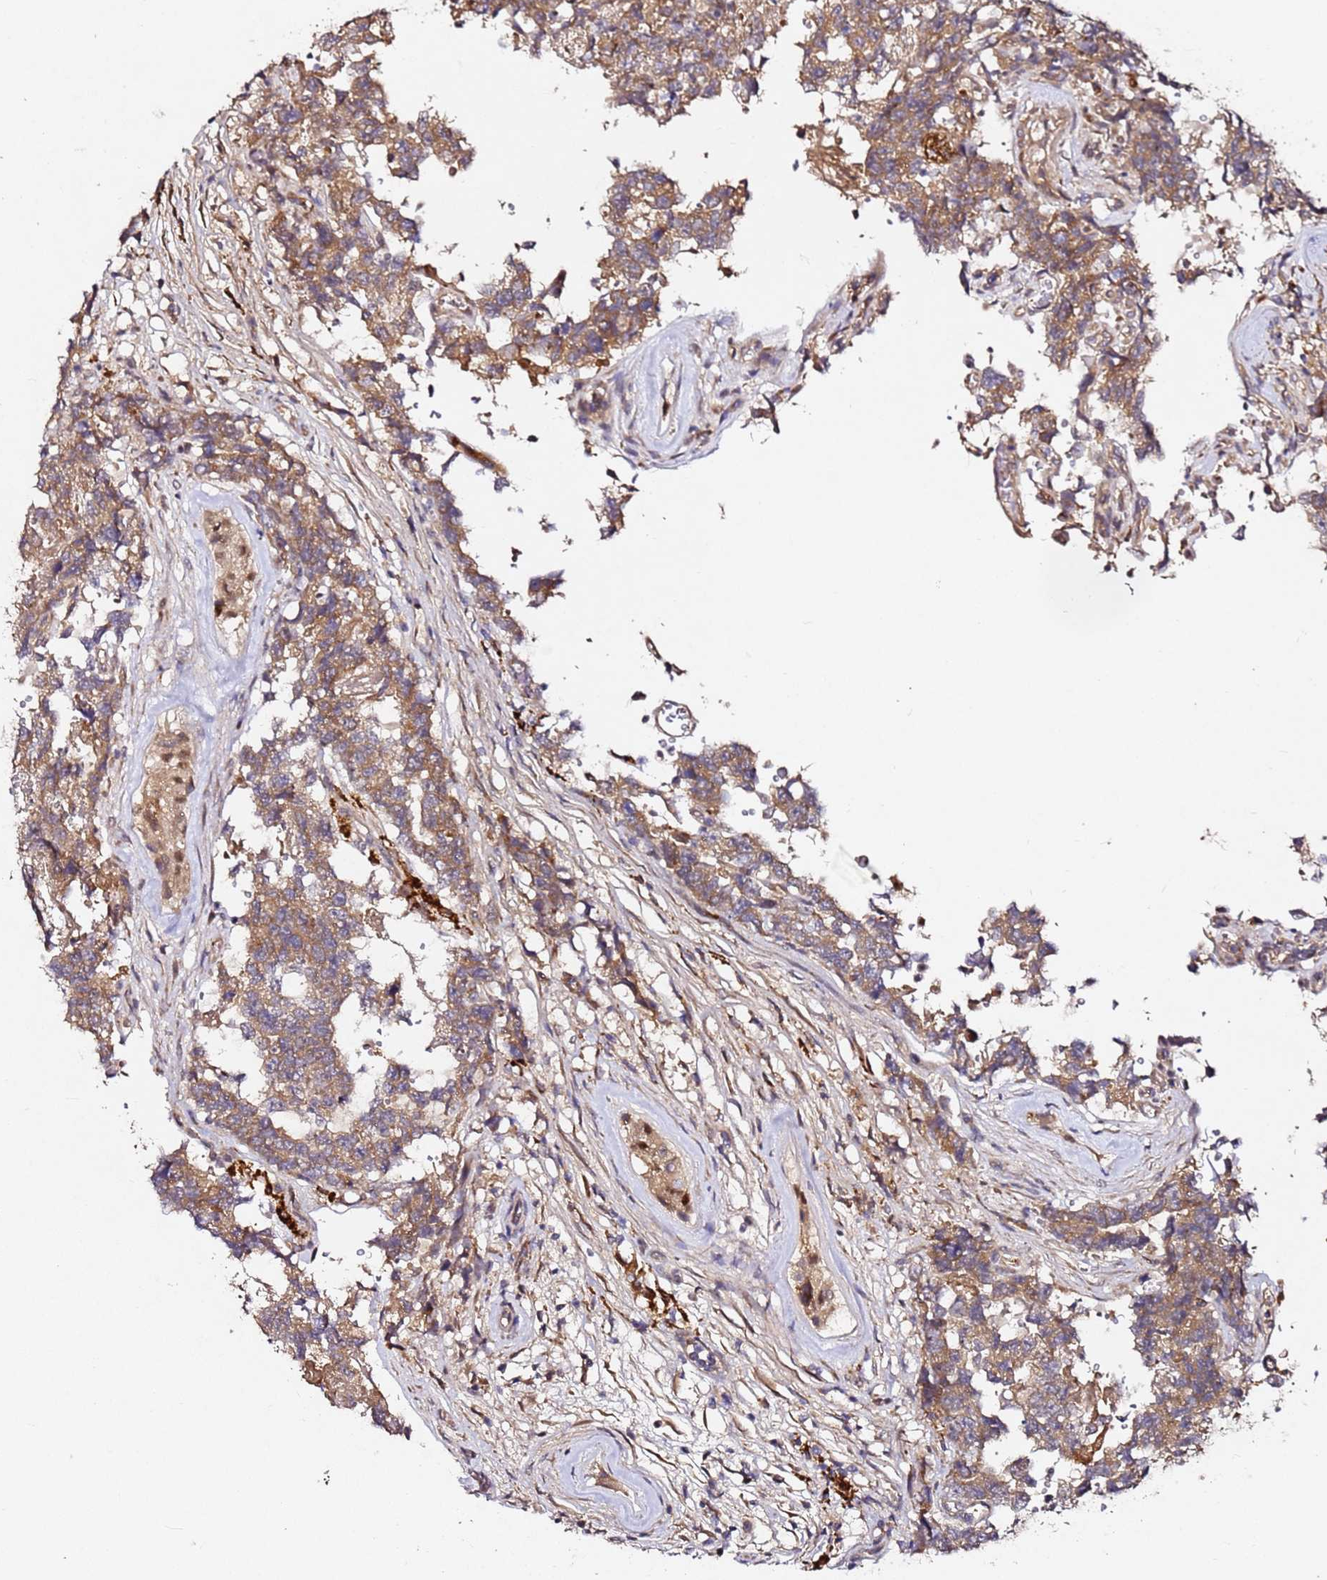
{"staining": {"intensity": "moderate", "quantity": ">75%", "location": "cytoplasmic/membranous"}, "tissue": "testis cancer", "cell_type": "Tumor cells", "image_type": "cancer", "snomed": [{"axis": "morphology", "description": "Normal tissue, NOS"}, {"axis": "morphology", "description": "Carcinoma, Embryonal, NOS"}, {"axis": "topography", "description": "Testis"}, {"axis": "topography", "description": "Epididymis"}], "caption": "Immunohistochemical staining of testis cancer demonstrates medium levels of moderate cytoplasmic/membranous protein staining in approximately >75% of tumor cells. (Stains: DAB (3,3'-diaminobenzidine) in brown, nuclei in blue, Microscopy: brightfield microscopy at high magnification).", "gene": "ALG11", "patient": {"sex": "male", "age": 25}}